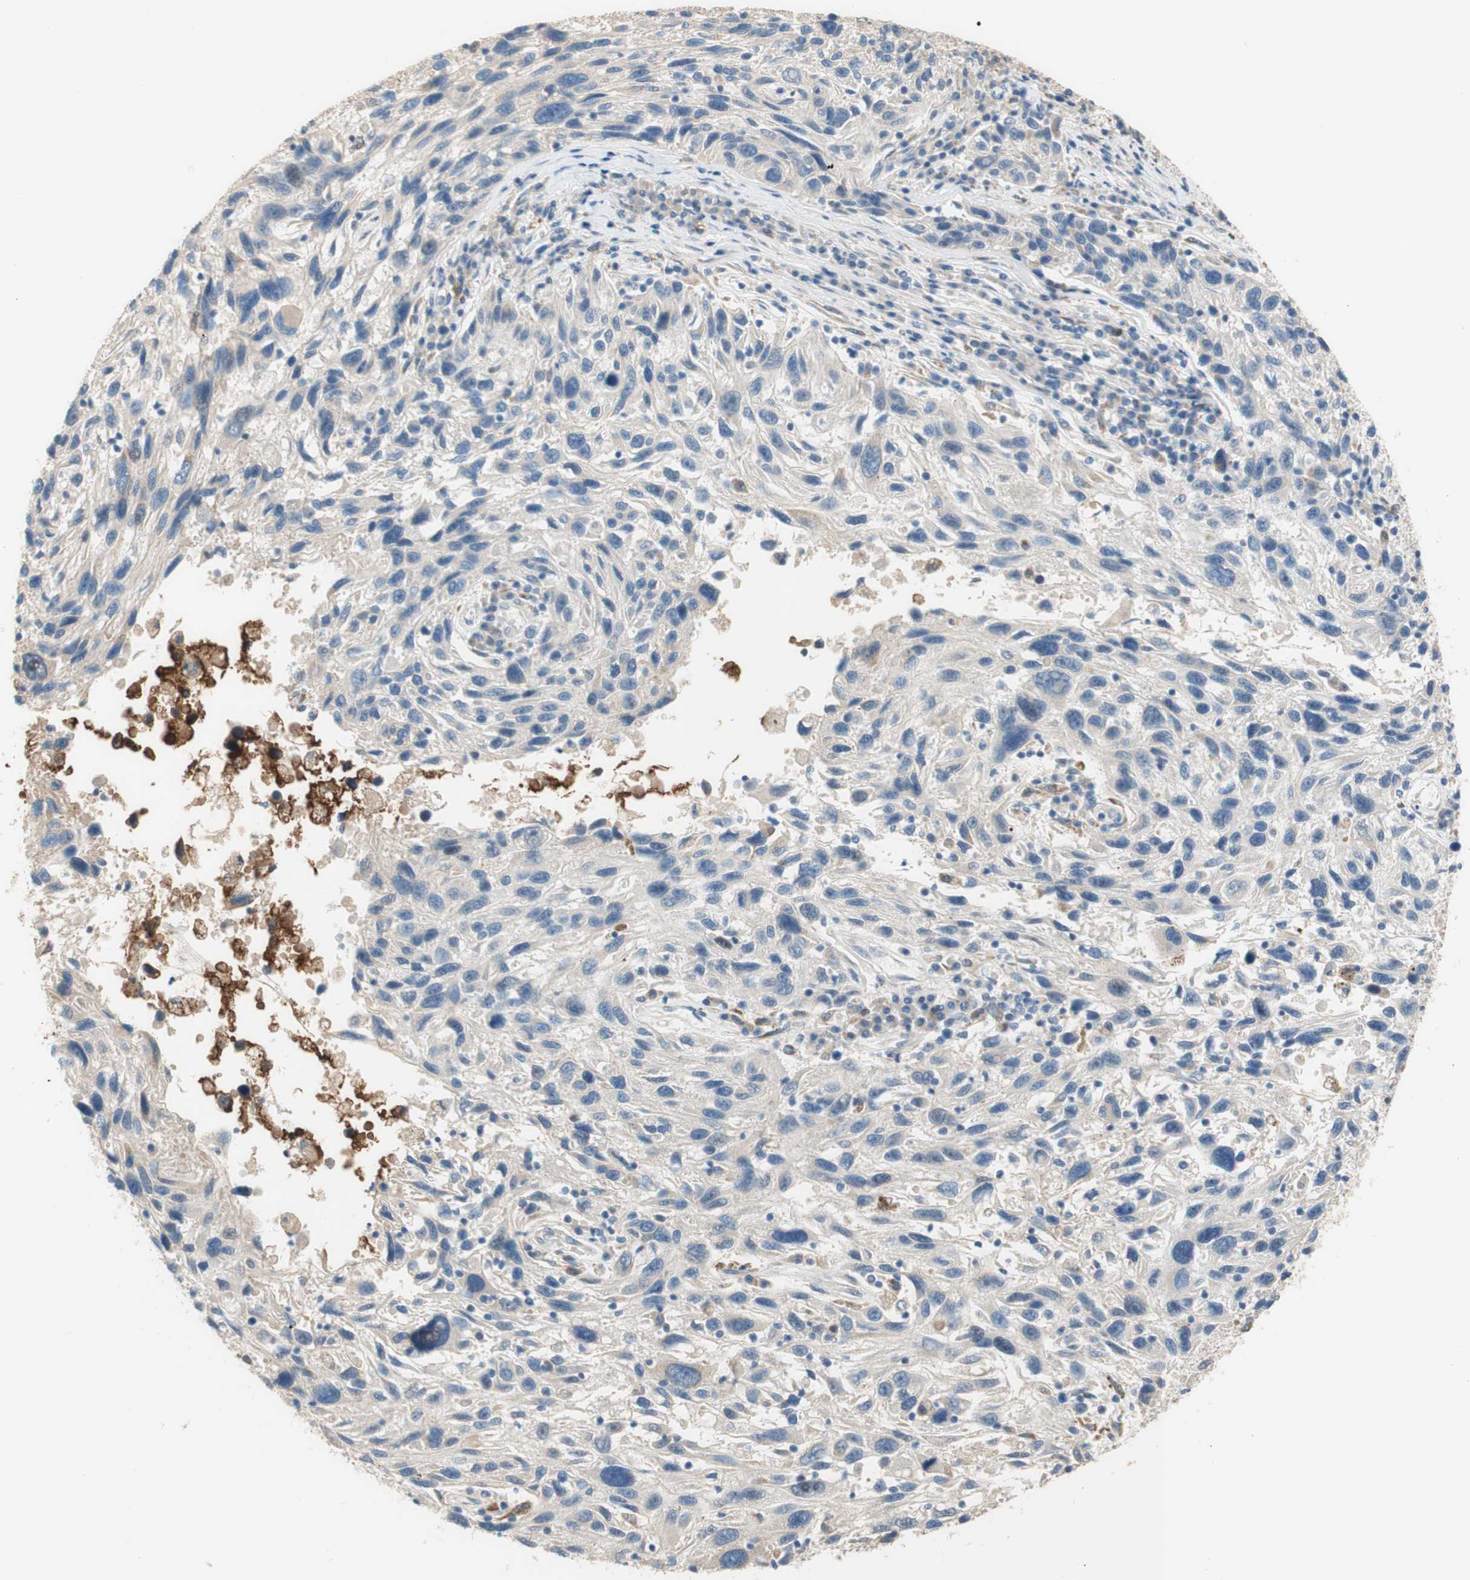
{"staining": {"intensity": "negative", "quantity": "none", "location": "none"}, "tissue": "melanoma", "cell_type": "Tumor cells", "image_type": "cancer", "snomed": [{"axis": "morphology", "description": "Malignant melanoma, NOS"}, {"axis": "topography", "description": "Skin"}], "caption": "A high-resolution image shows immunohistochemistry (IHC) staining of melanoma, which exhibits no significant staining in tumor cells. (Brightfield microscopy of DAB (3,3'-diaminobenzidine) immunohistochemistry at high magnification).", "gene": "PTPN21", "patient": {"sex": "male", "age": 53}}